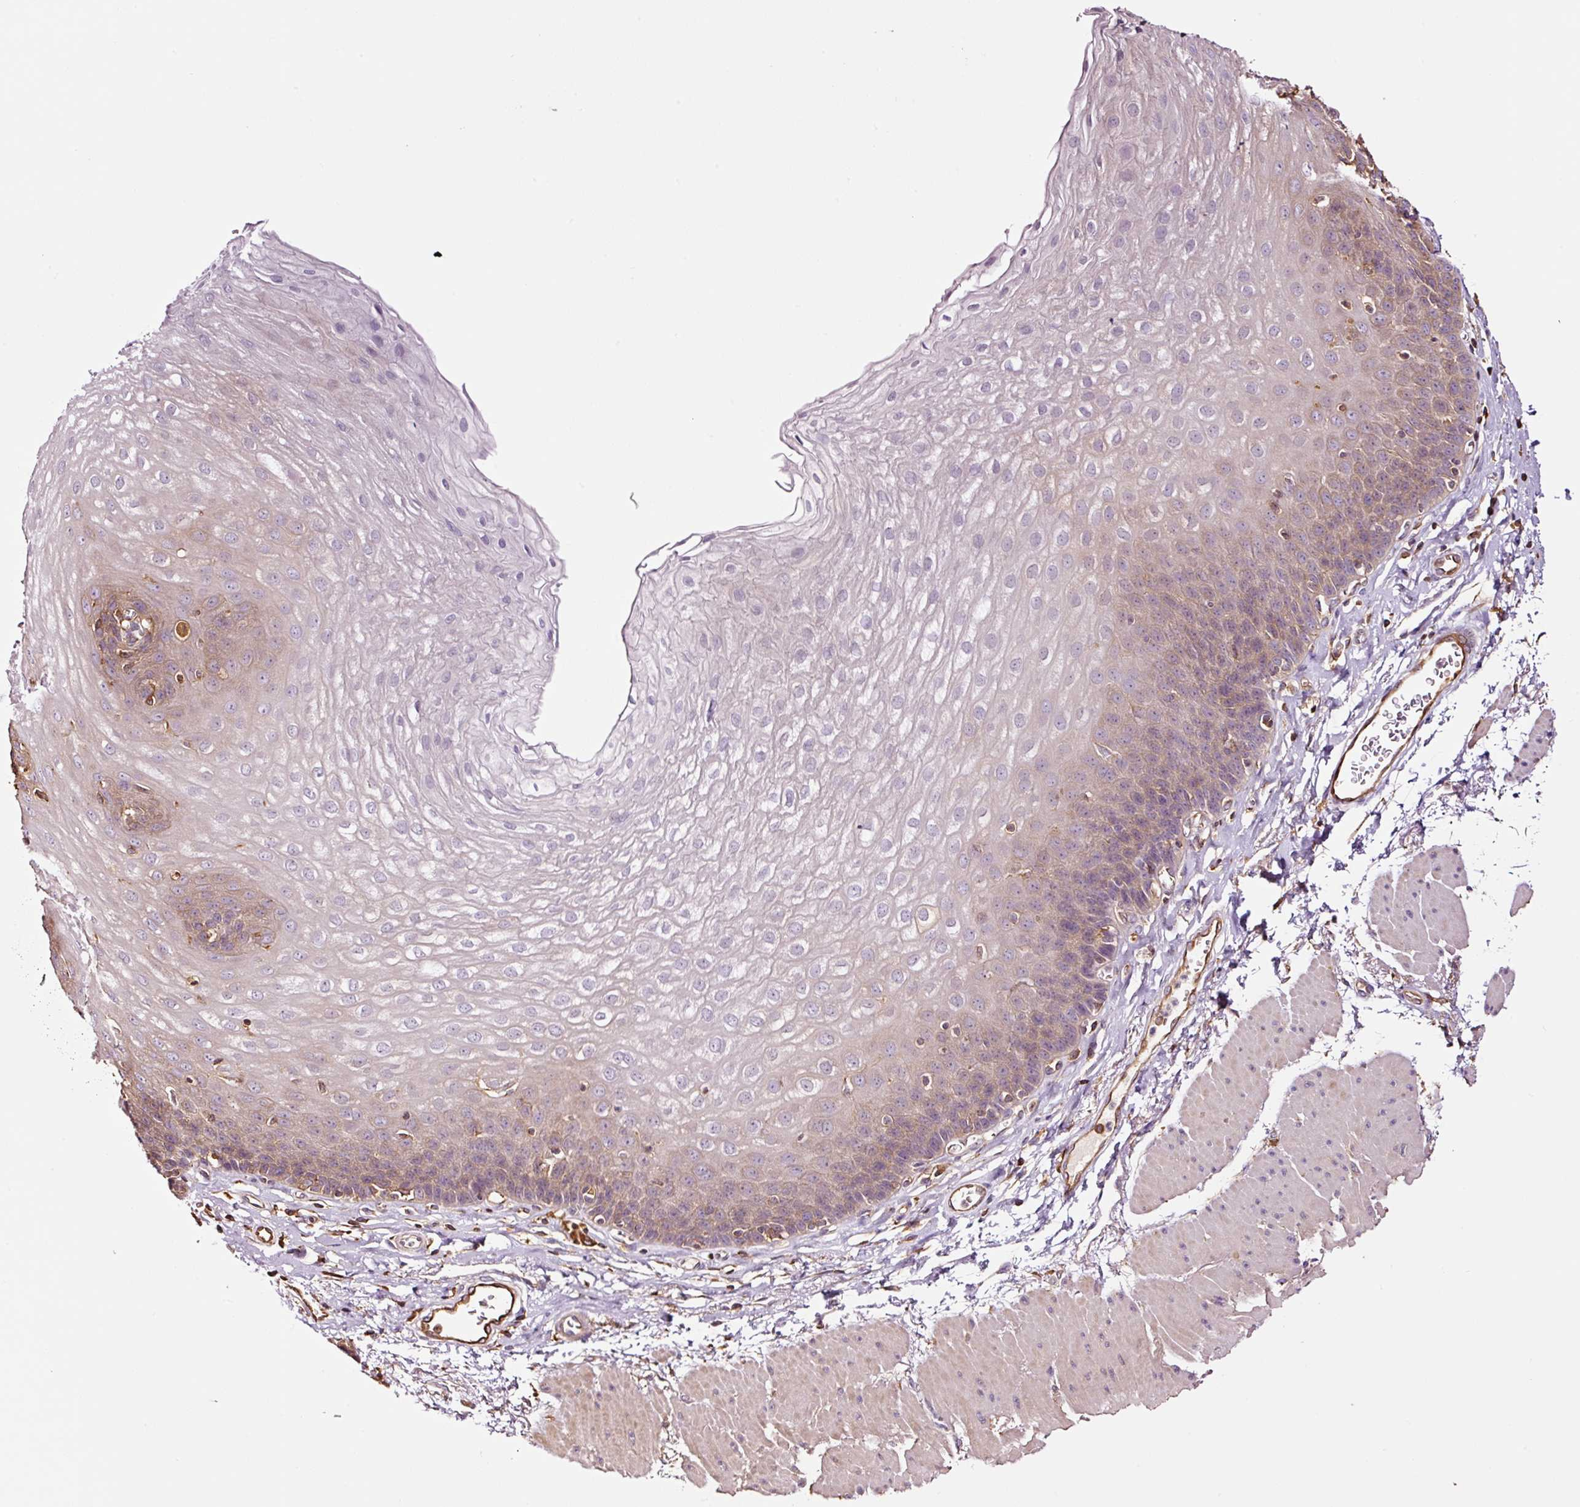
{"staining": {"intensity": "weak", "quantity": "25%-75%", "location": "cytoplasmic/membranous"}, "tissue": "esophagus", "cell_type": "Squamous epithelial cells", "image_type": "normal", "snomed": [{"axis": "morphology", "description": "Normal tissue, NOS"}, {"axis": "topography", "description": "Esophagus"}], "caption": "IHC (DAB (3,3'-diaminobenzidine)) staining of normal human esophagus shows weak cytoplasmic/membranous protein positivity in about 25%-75% of squamous epithelial cells. (DAB (3,3'-diaminobenzidine) = brown stain, brightfield microscopy at high magnification).", "gene": "METAP1", "patient": {"sex": "female", "age": 81}}